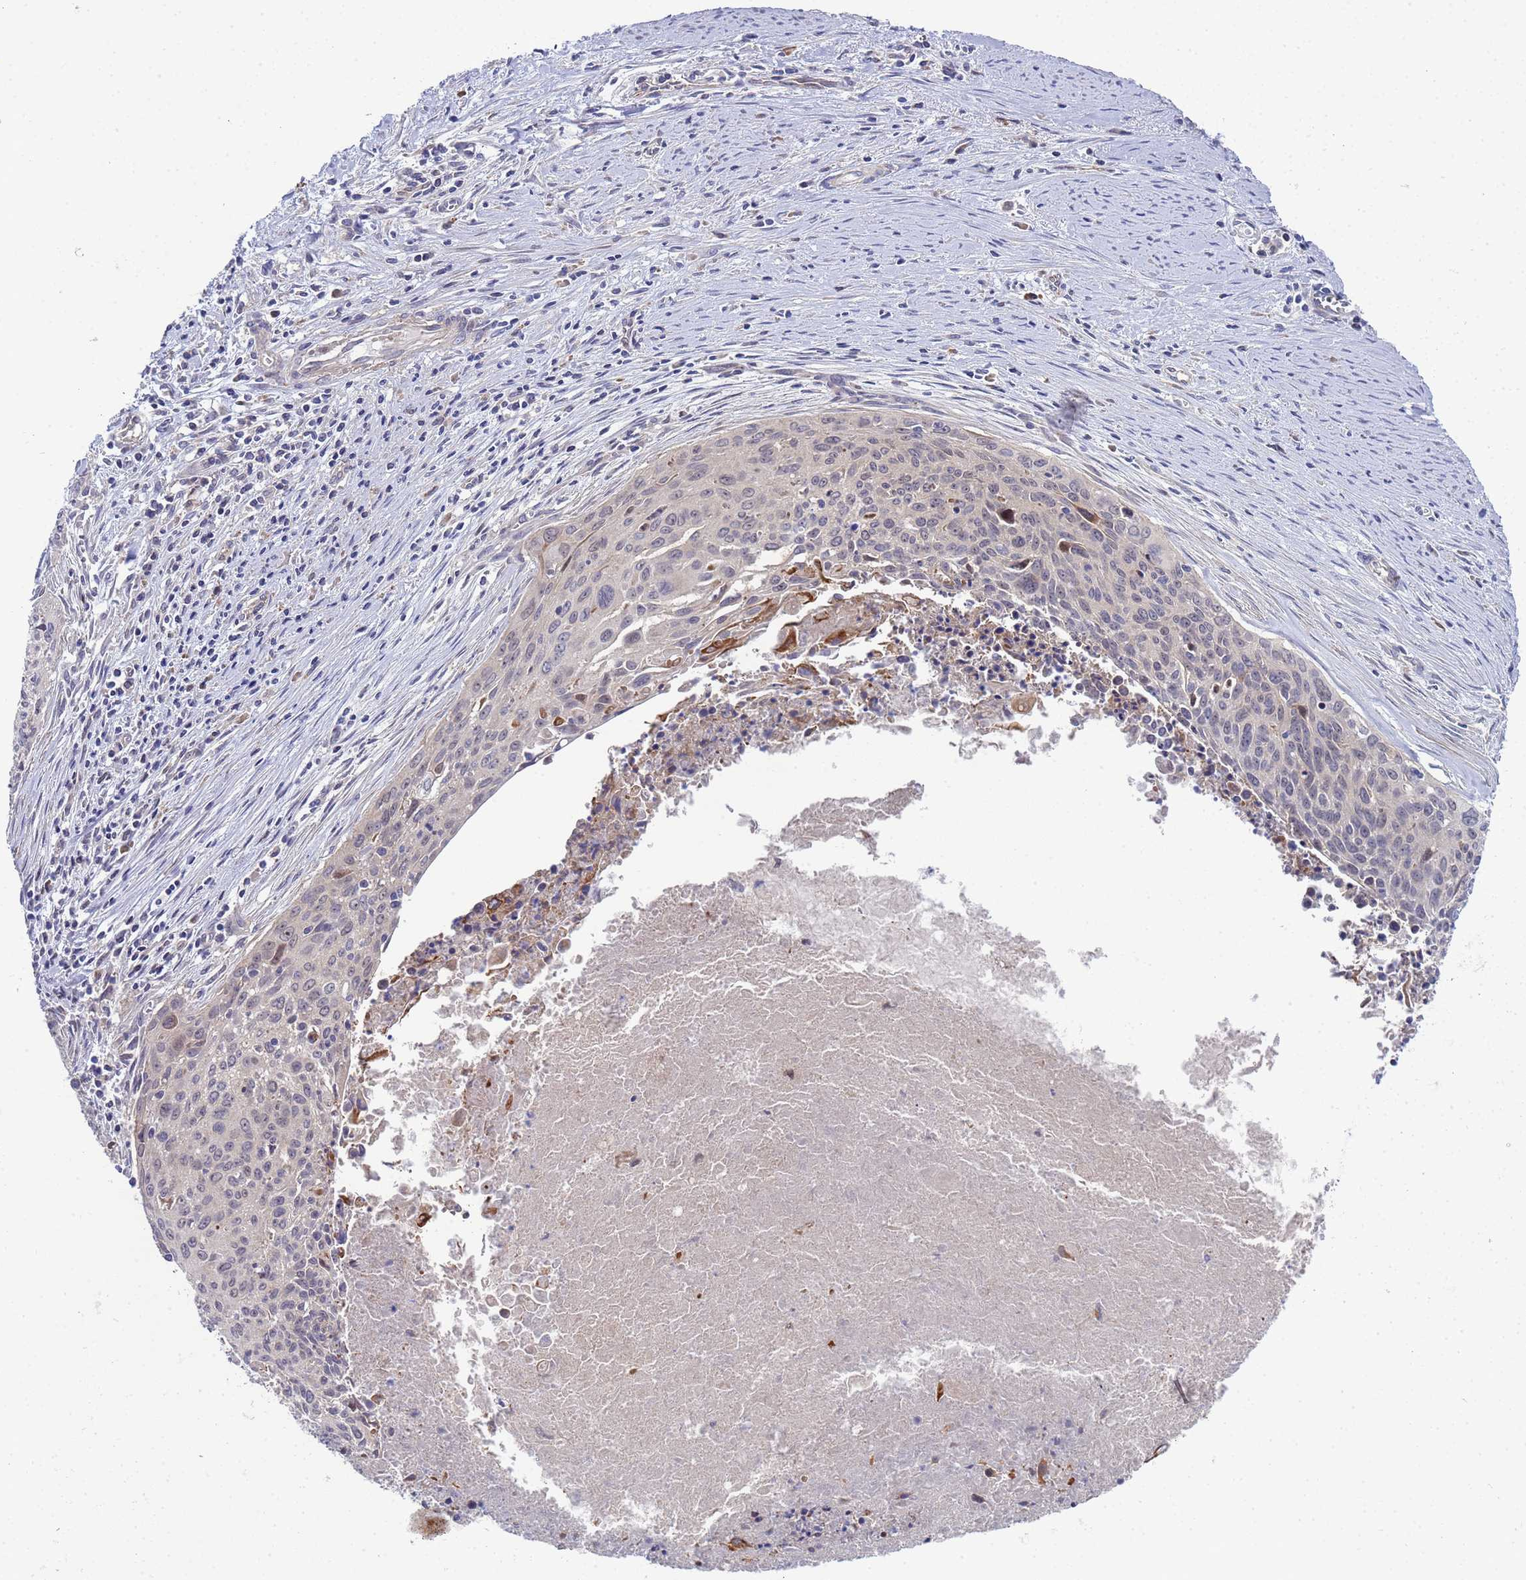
{"staining": {"intensity": "weak", "quantity": "<25%", "location": "nuclear"}, "tissue": "cervical cancer", "cell_type": "Tumor cells", "image_type": "cancer", "snomed": [{"axis": "morphology", "description": "Squamous cell carcinoma, NOS"}, {"axis": "topography", "description": "Cervix"}], "caption": "Human cervical cancer (squamous cell carcinoma) stained for a protein using immunohistochemistry demonstrates no positivity in tumor cells.", "gene": "ENOSF1", "patient": {"sex": "female", "age": 55}}